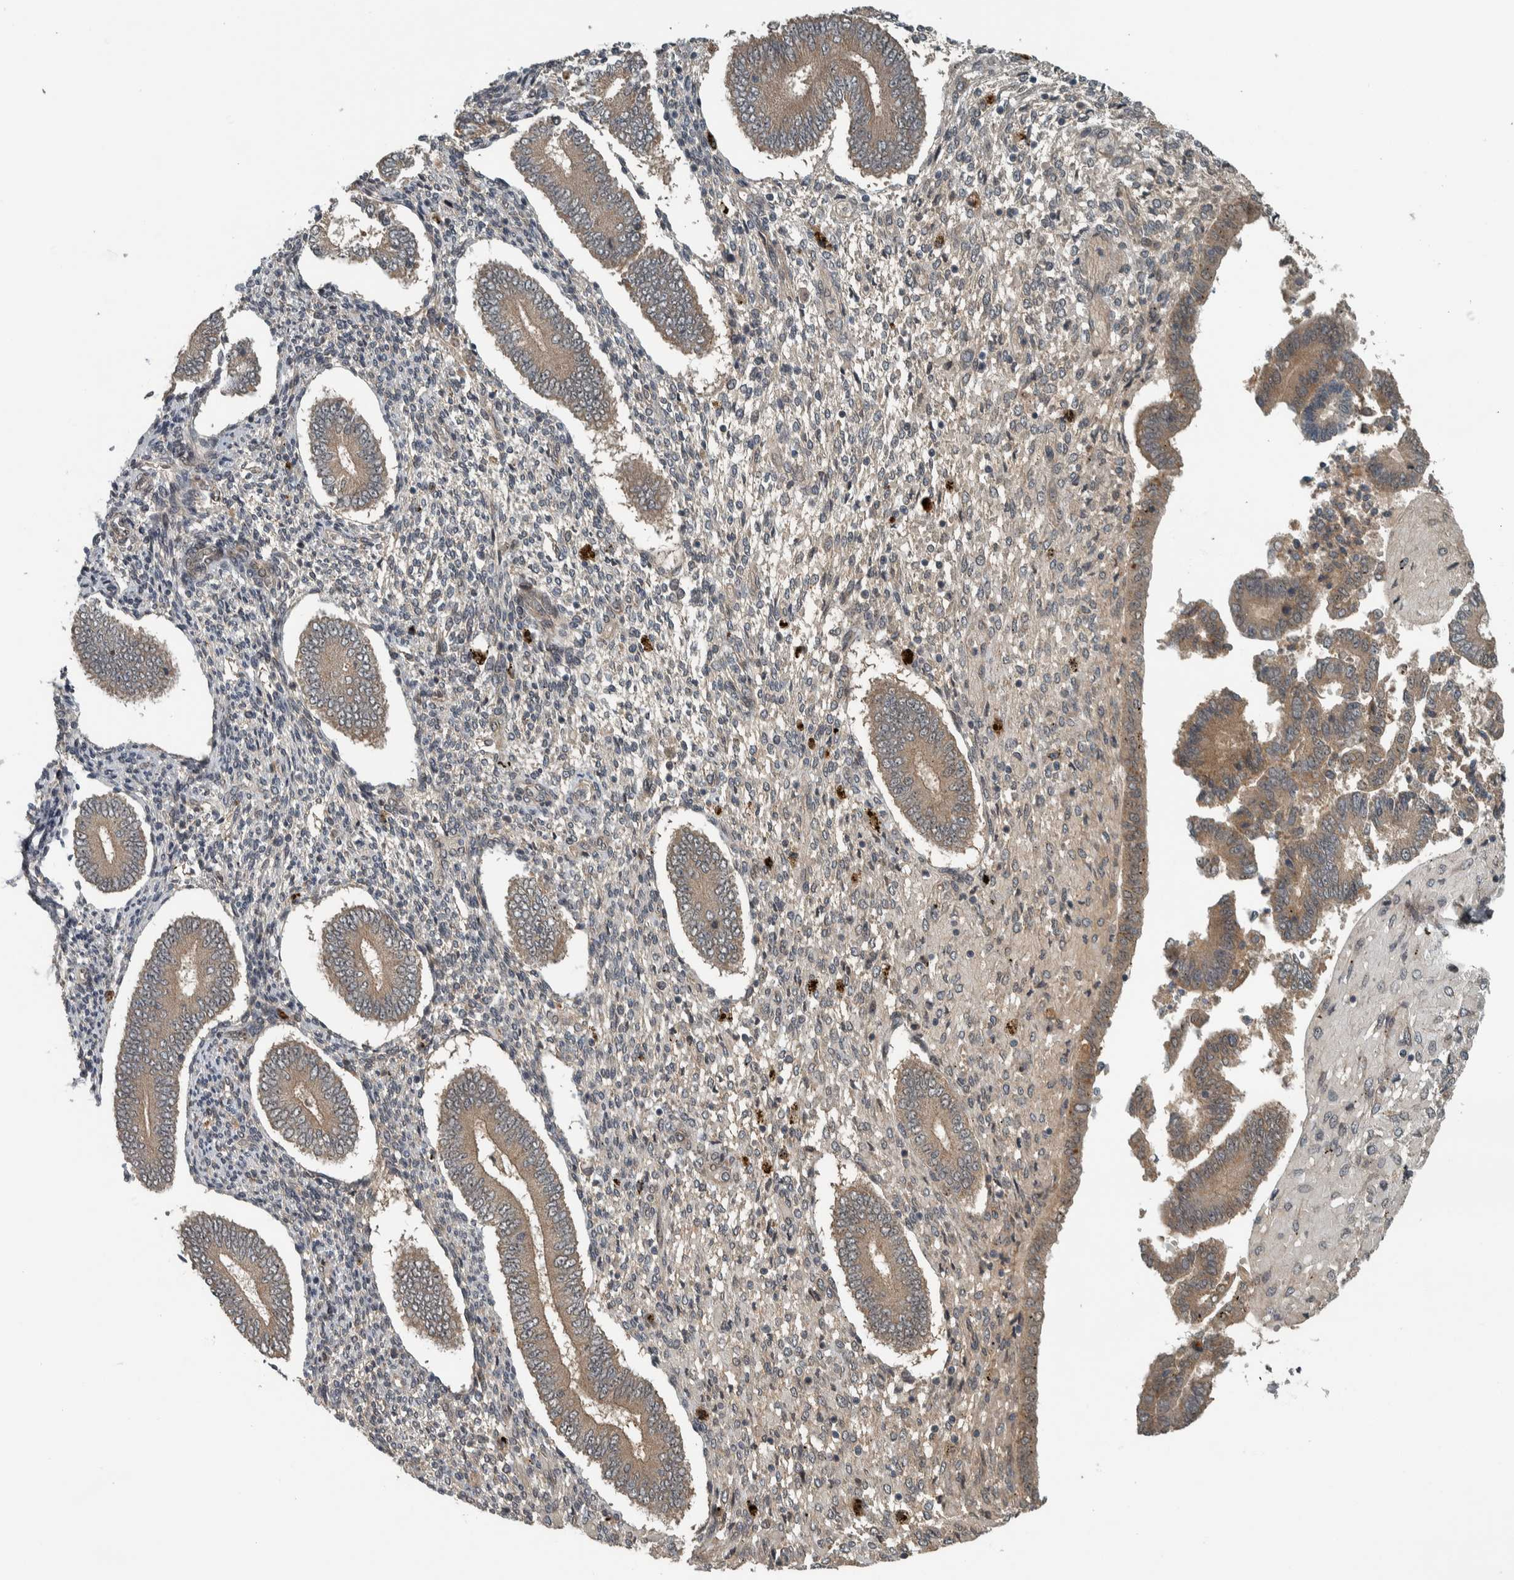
{"staining": {"intensity": "negative", "quantity": "none", "location": "none"}, "tissue": "endometrium", "cell_type": "Cells in endometrial stroma", "image_type": "normal", "snomed": [{"axis": "morphology", "description": "Normal tissue, NOS"}, {"axis": "topography", "description": "Endometrium"}], "caption": "An image of endometrium stained for a protein reveals no brown staining in cells in endometrial stroma. (Stains: DAB (3,3'-diaminobenzidine) IHC with hematoxylin counter stain, Microscopy: brightfield microscopy at high magnification).", "gene": "XPO5", "patient": {"sex": "female", "age": 42}}